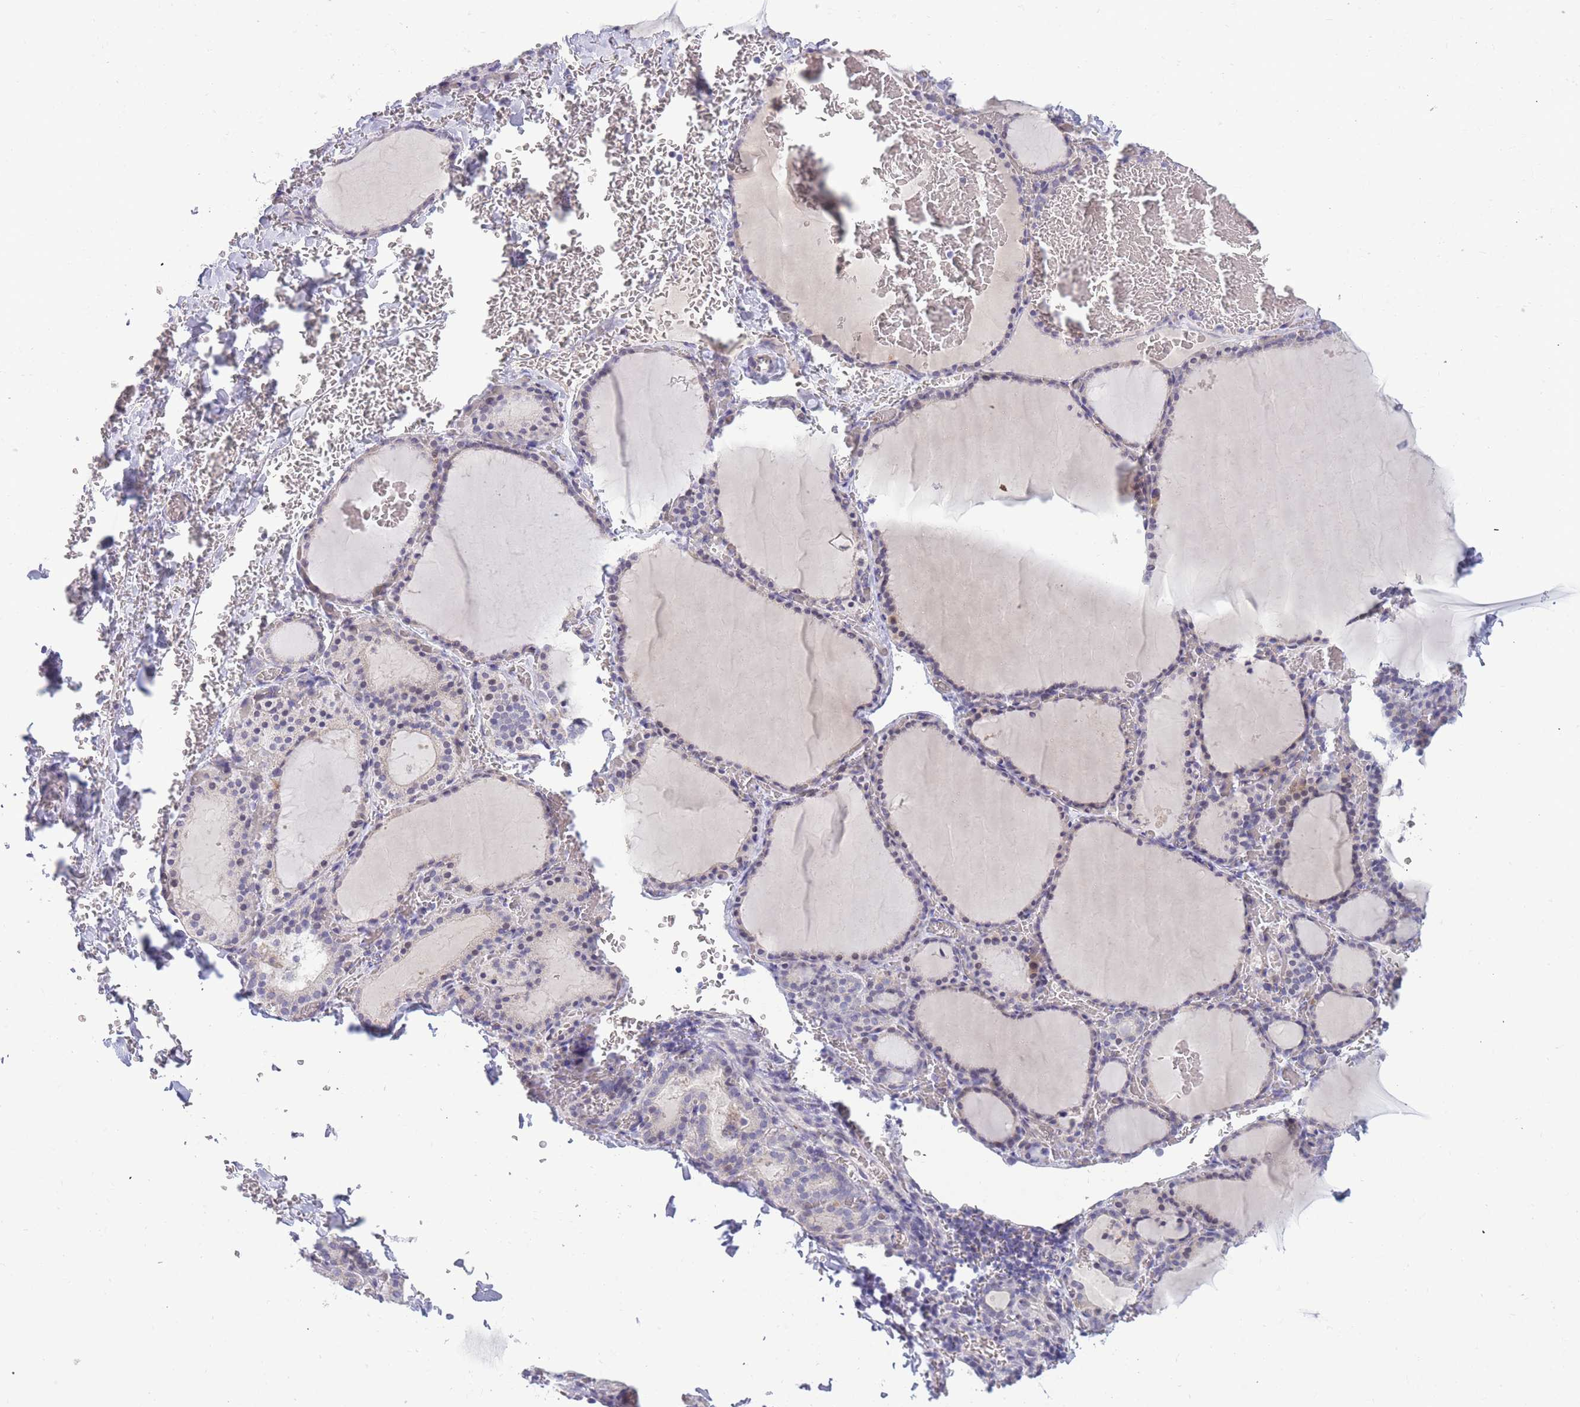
{"staining": {"intensity": "weak", "quantity": "25%-75%", "location": "nuclear"}, "tissue": "thyroid gland", "cell_type": "Glandular cells", "image_type": "normal", "snomed": [{"axis": "morphology", "description": "Normal tissue, NOS"}, {"axis": "topography", "description": "Thyroid gland"}], "caption": "High-power microscopy captured an immunohistochemistry (IHC) micrograph of normal thyroid gland, revealing weak nuclear expression in approximately 25%-75% of glandular cells. (DAB IHC with brightfield microscopy, high magnification).", "gene": "PRR23A", "patient": {"sex": "female", "age": 39}}